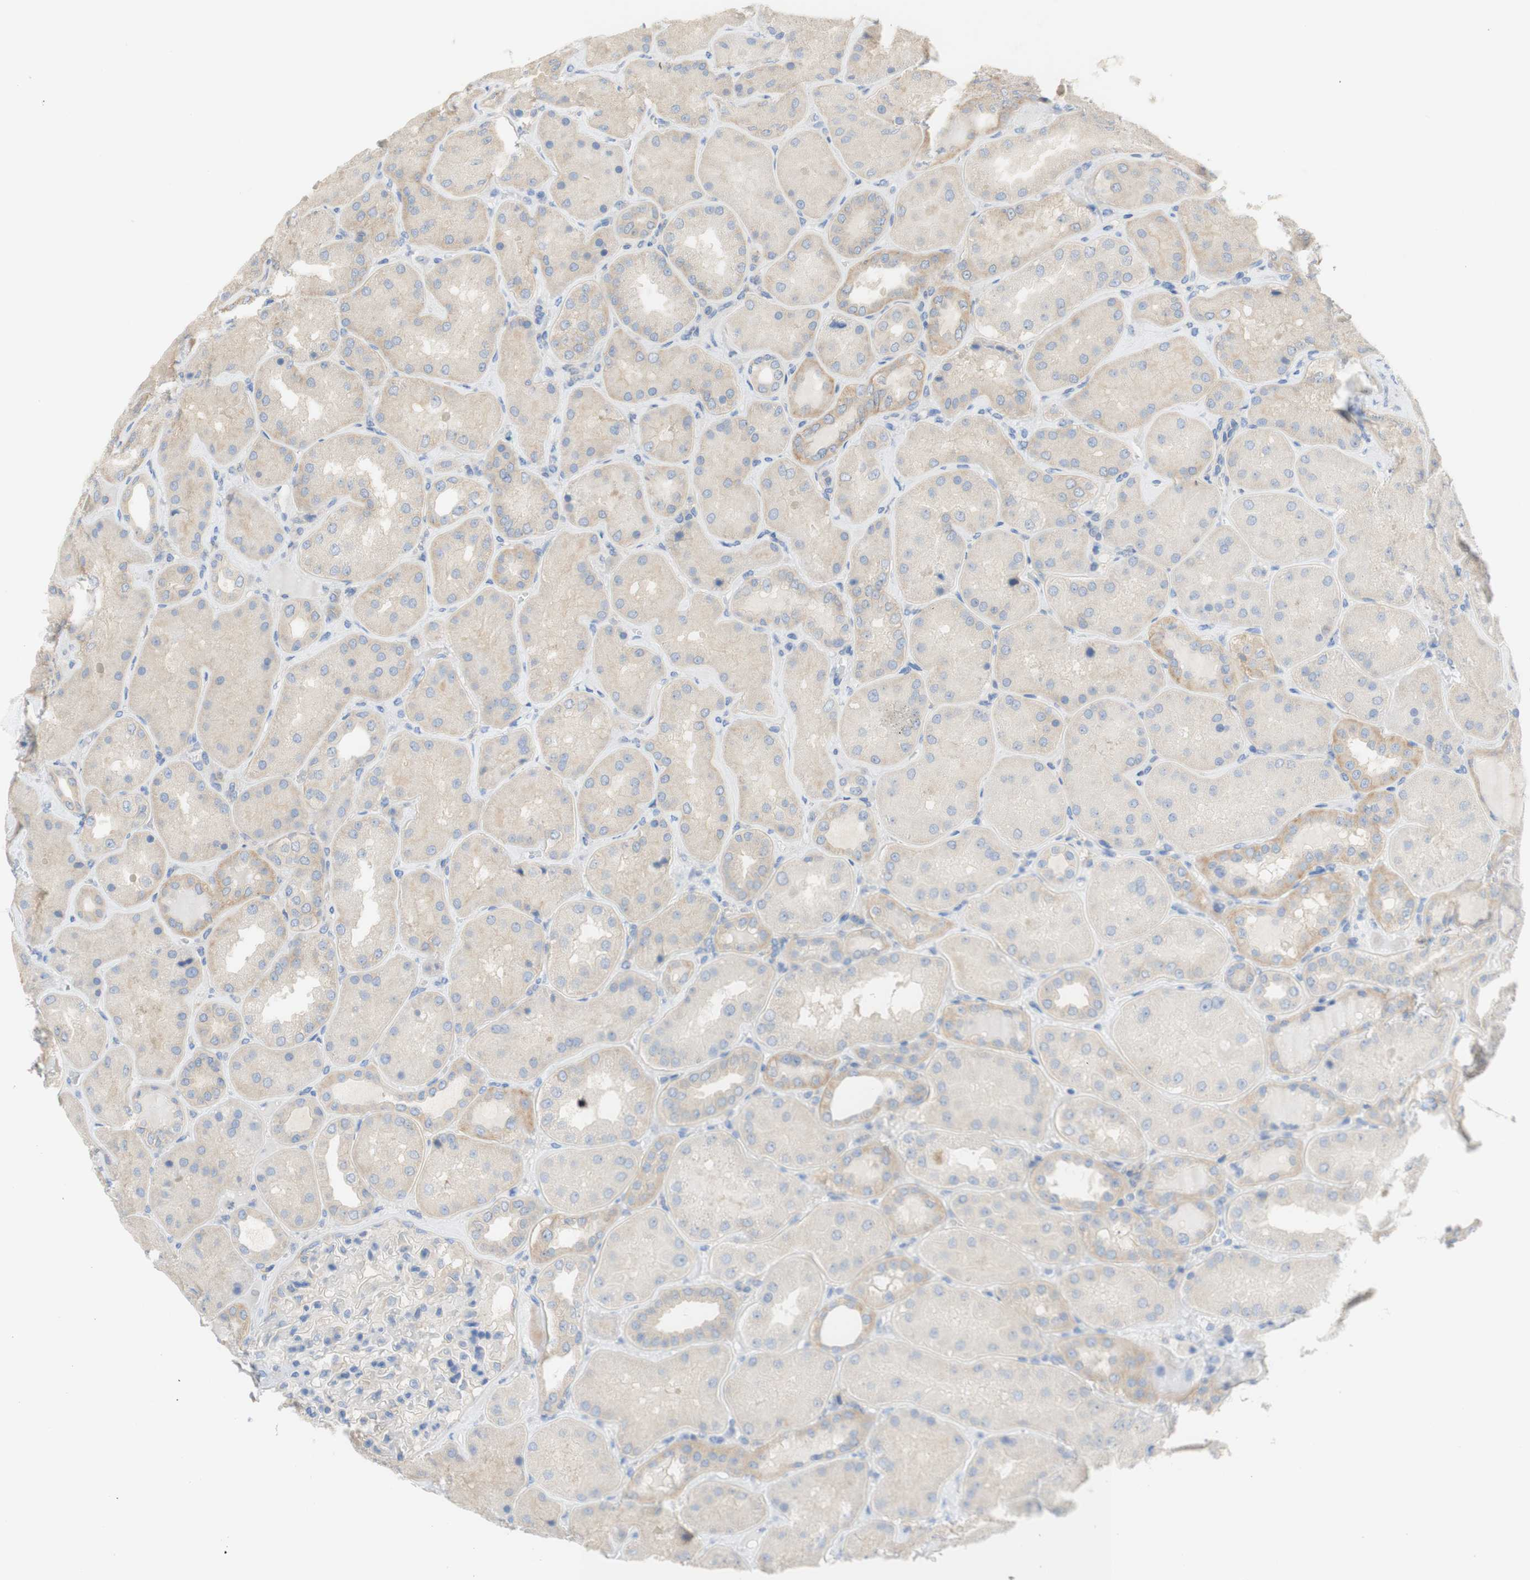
{"staining": {"intensity": "negative", "quantity": "none", "location": "none"}, "tissue": "kidney", "cell_type": "Cells in glomeruli", "image_type": "normal", "snomed": [{"axis": "morphology", "description": "Normal tissue, NOS"}, {"axis": "topography", "description": "Kidney"}], "caption": "Cells in glomeruli are negative for brown protein staining in benign kidney. (Immunohistochemistry (ihc), brightfield microscopy, high magnification).", "gene": "ATP2B1", "patient": {"sex": "female", "age": 56}}